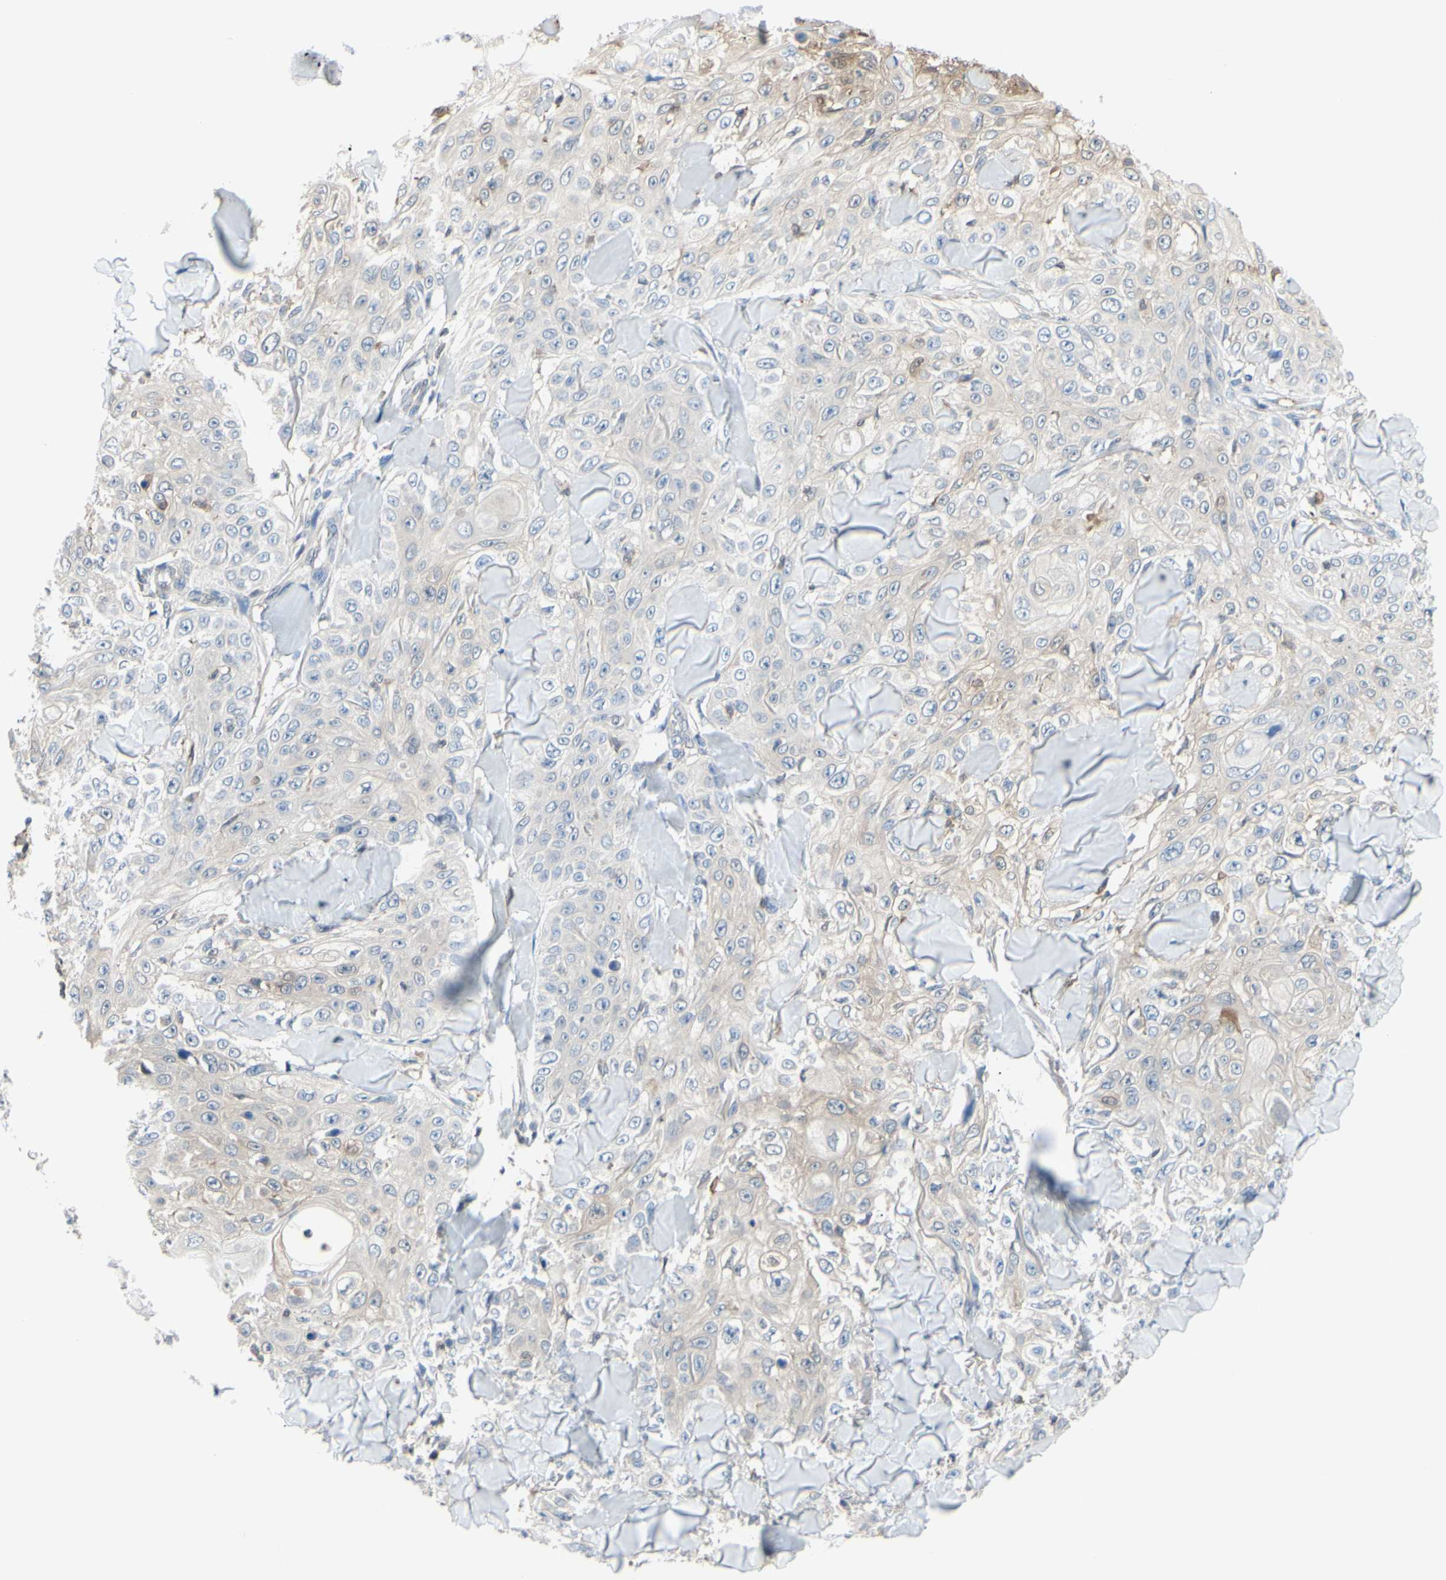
{"staining": {"intensity": "weak", "quantity": "25%-75%", "location": "cytoplasmic/membranous"}, "tissue": "skin cancer", "cell_type": "Tumor cells", "image_type": "cancer", "snomed": [{"axis": "morphology", "description": "Squamous cell carcinoma, NOS"}, {"axis": "topography", "description": "Skin"}], "caption": "A histopathology image of human skin cancer (squamous cell carcinoma) stained for a protein shows weak cytoplasmic/membranous brown staining in tumor cells.", "gene": "UPK3B", "patient": {"sex": "male", "age": 86}}